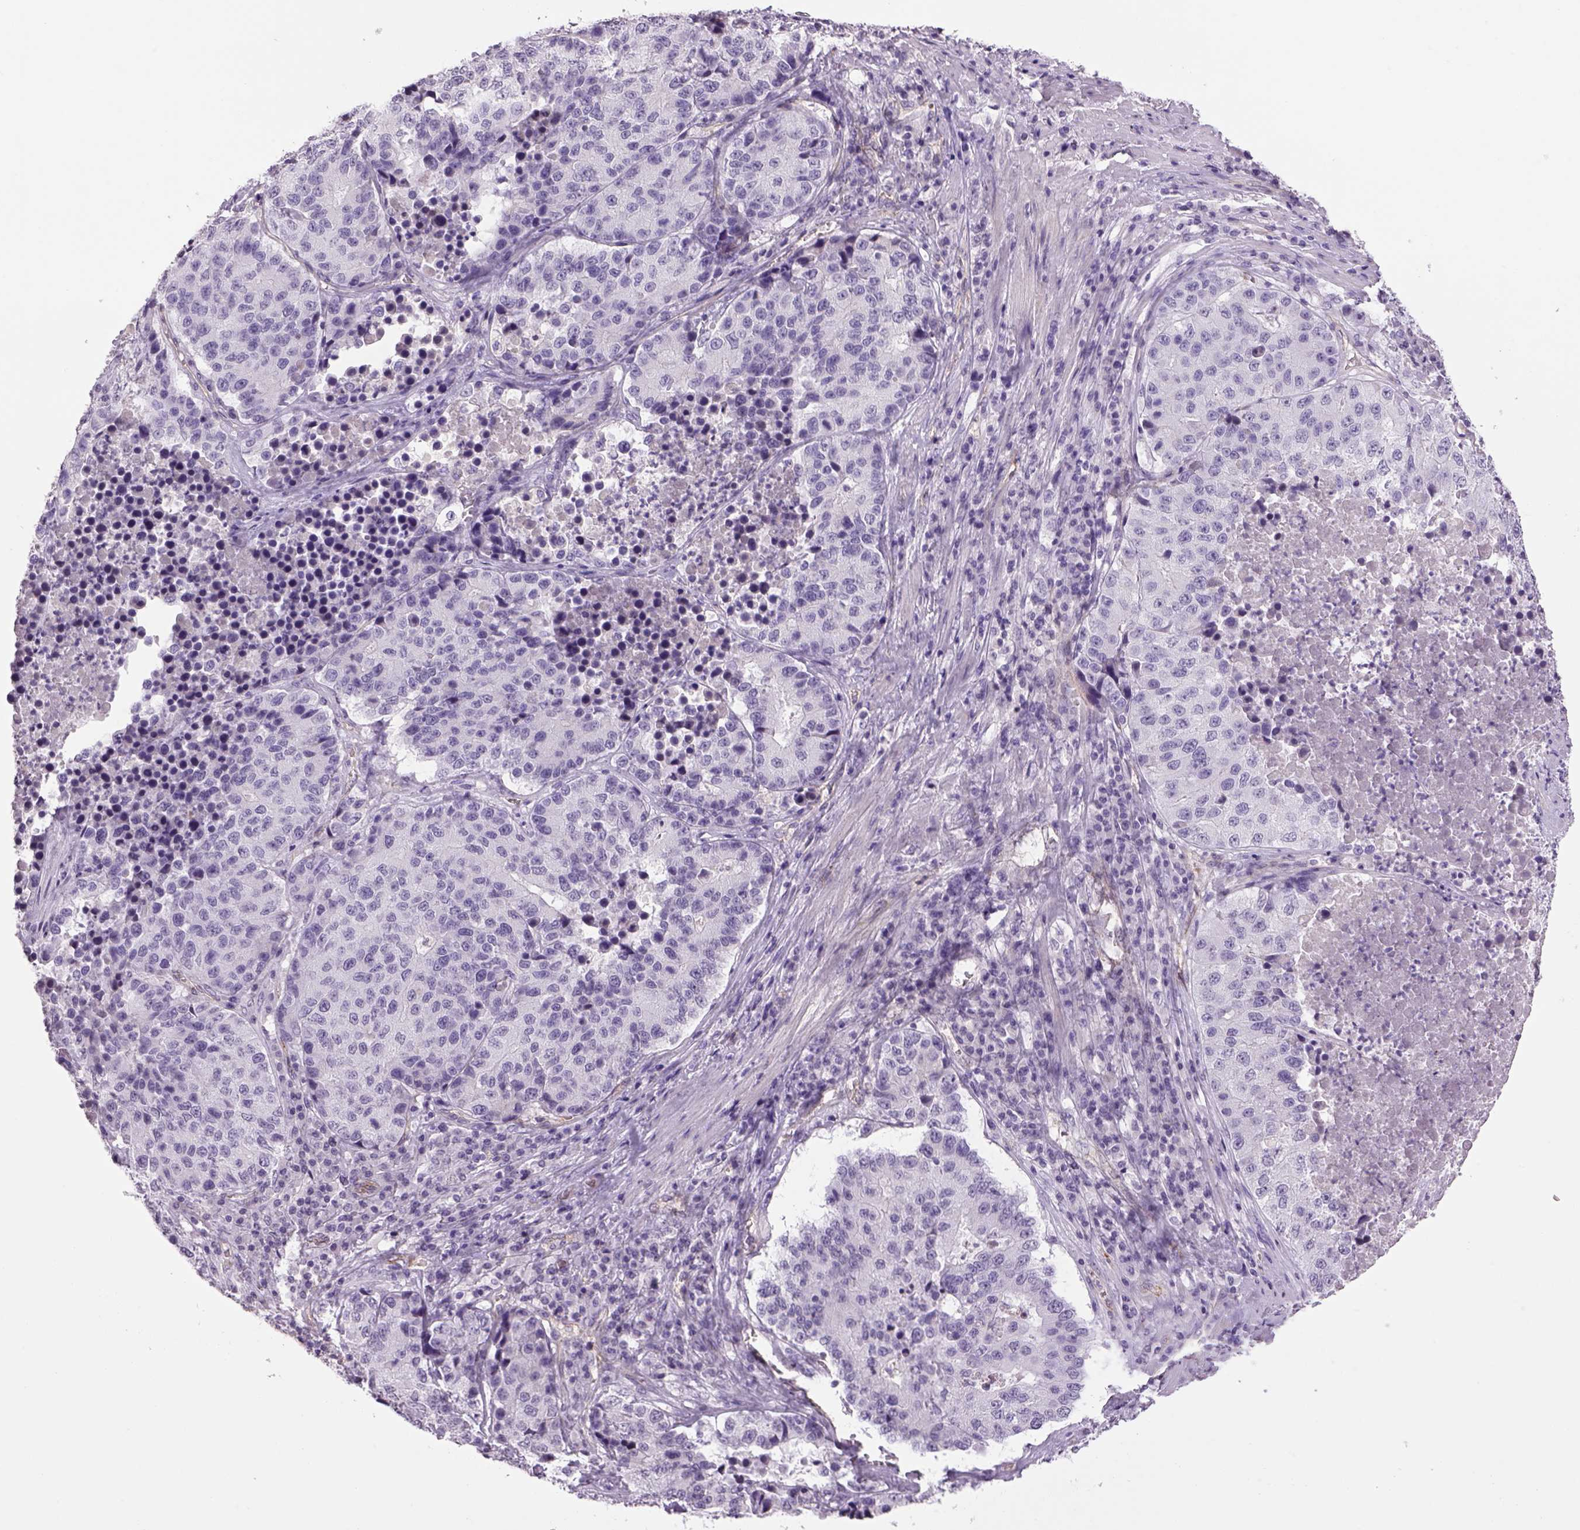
{"staining": {"intensity": "negative", "quantity": "none", "location": "none"}, "tissue": "stomach cancer", "cell_type": "Tumor cells", "image_type": "cancer", "snomed": [{"axis": "morphology", "description": "Adenocarcinoma, NOS"}, {"axis": "topography", "description": "Stomach"}], "caption": "Micrograph shows no protein staining in tumor cells of stomach cancer (adenocarcinoma) tissue. The staining is performed using DAB brown chromogen with nuclei counter-stained in using hematoxylin.", "gene": "PRRT1", "patient": {"sex": "male", "age": 71}}